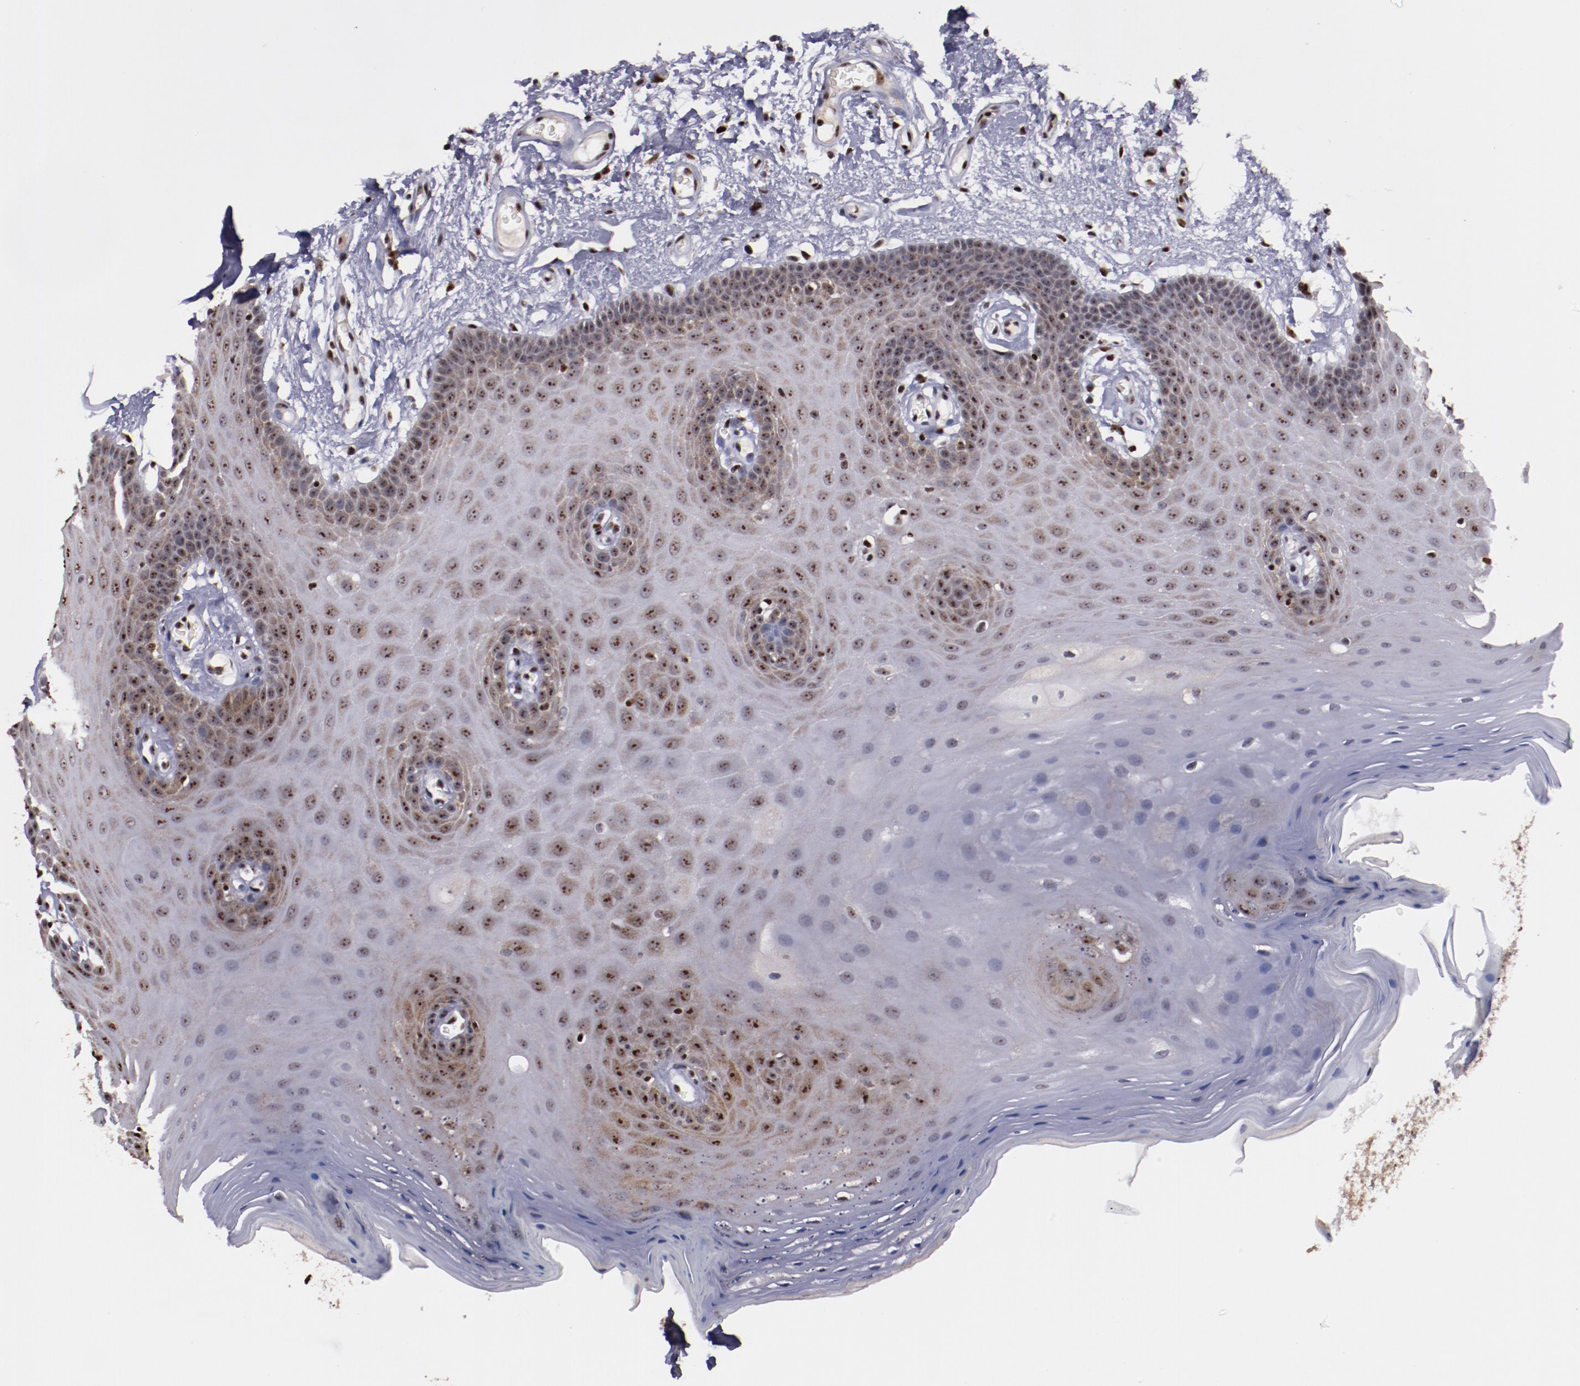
{"staining": {"intensity": "moderate", "quantity": "25%-75%", "location": "cytoplasmic/membranous,nuclear"}, "tissue": "oral mucosa", "cell_type": "Squamous epithelial cells", "image_type": "normal", "snomed": [{"axis": "morphology", "description": "Normal tissue, NOS"}, {"axis": "morphology", "description": "Squamous cell carcinoma, NOS"}, {"axis": "topography", "description": "Skeletal muscle"}, {"axis": "topography", "description": "Oral tissue"}, {"axis": "topography", "description": "Head-Neck"}], "caption": "Immunohistochemical staining of normal human oral mucosa exhibits medium levels of moderate cytoplasmic/membranous,nuclear positivity in about 25%-75% of squamous epithelial cells. Nuclei are stained in blue.", "gene": "DDX24", "patient": {"sex": "male", "age": 71}}